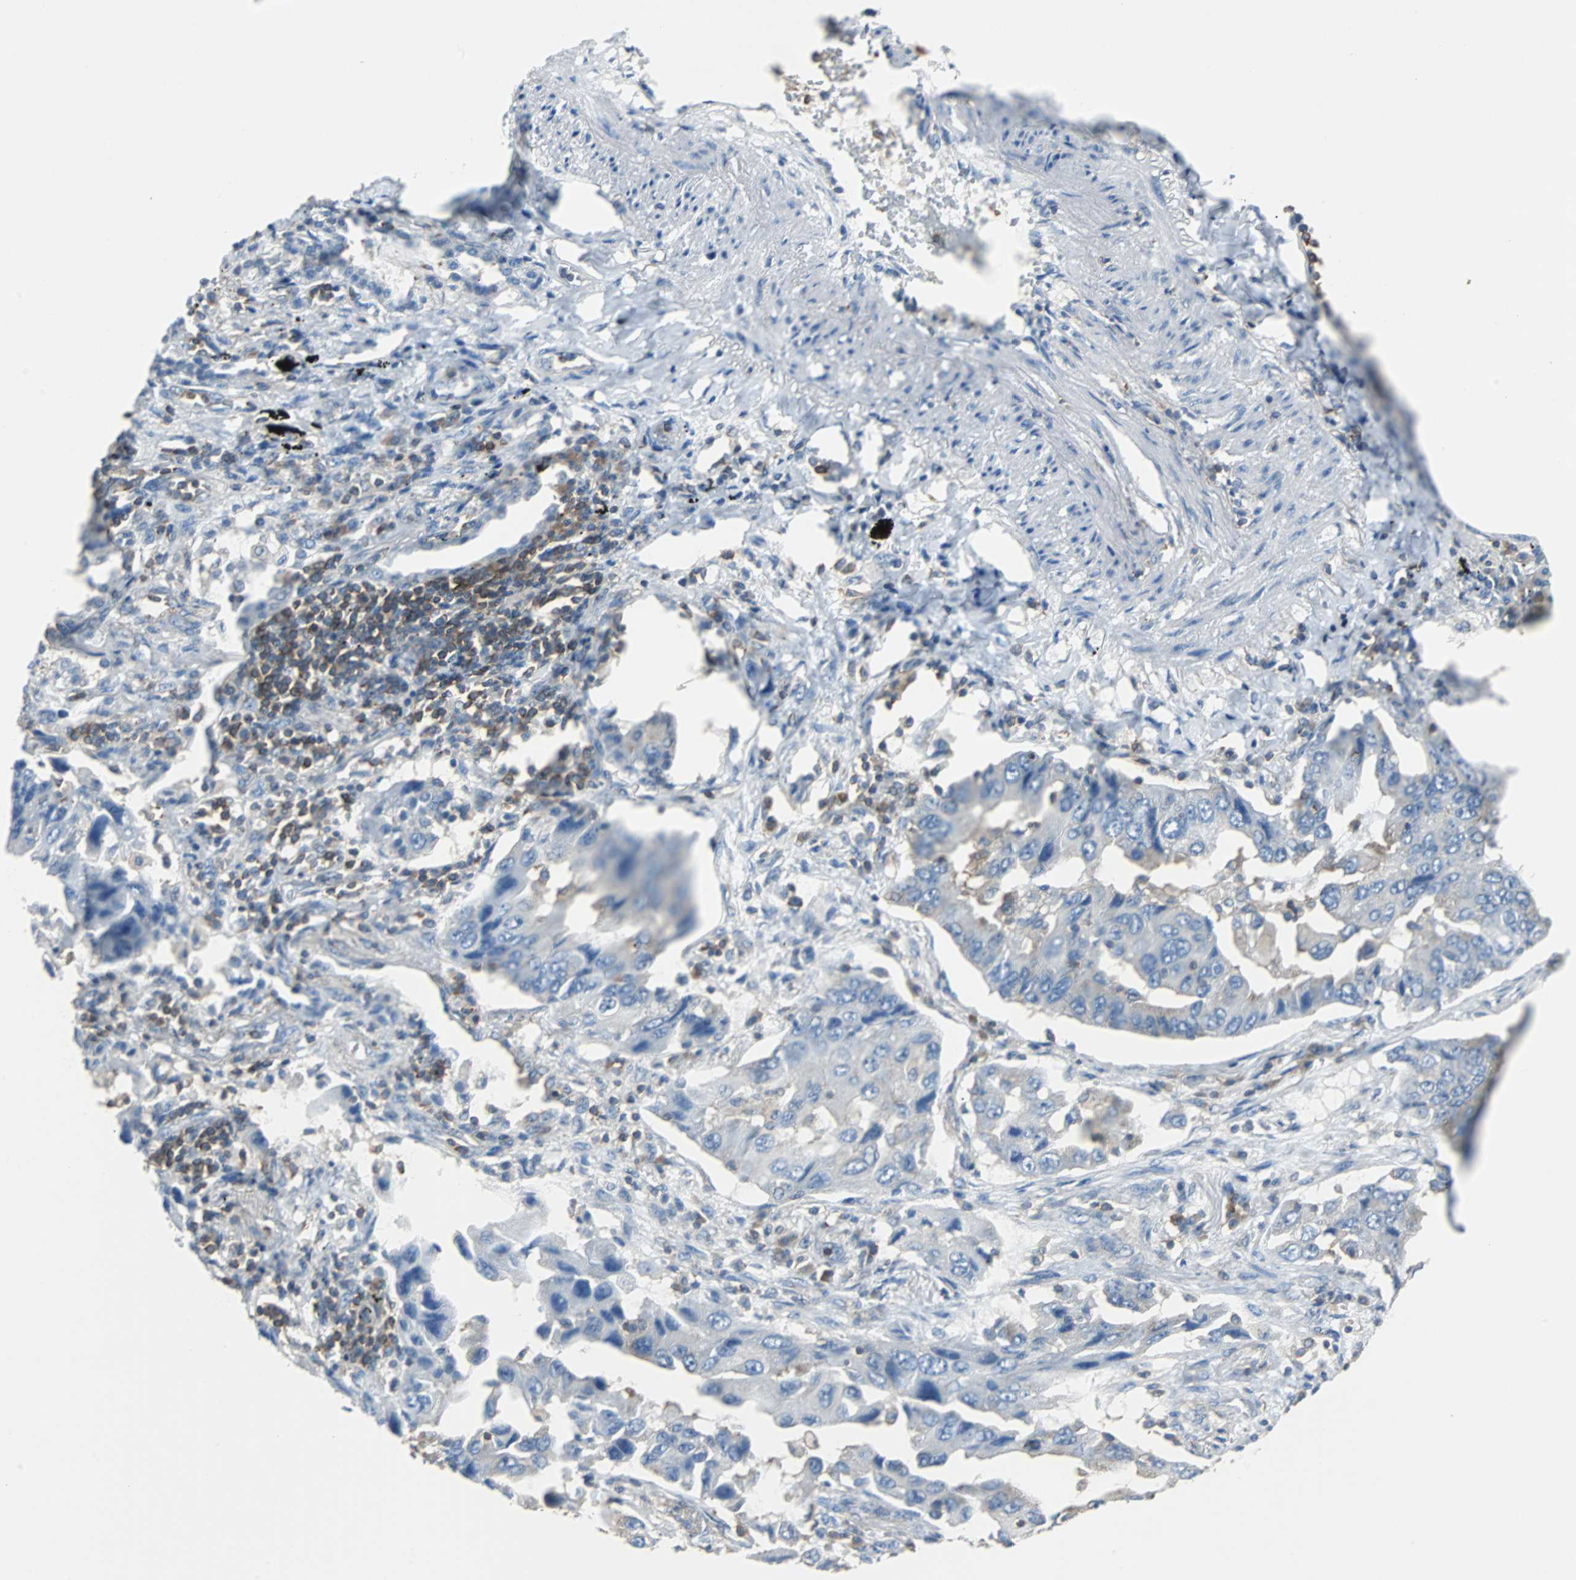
{"staining": {"intensity": "negative", "quantity": "none", "location": "none"}, "tissue": "lung cancer", "cell_type": "Tumor cells", "image_type": "cancer", "snomed": [{"axis": "morphology", "description": "Adenocarcinoma, NOS"}, {"axis": "topography", "description": "Lung"}], "caption": "IHC image of neoplastic tissue: human lung cancer stained with DAB shows no significant protein staining in tumor cells. (Stains: DAB immunohistochemistry with hematoxylin counter stain, Microscopy: brightfield microscopy at high magnification).", "gene": "TSC22D4", "patient": {"sex": "female", "age": 65}}